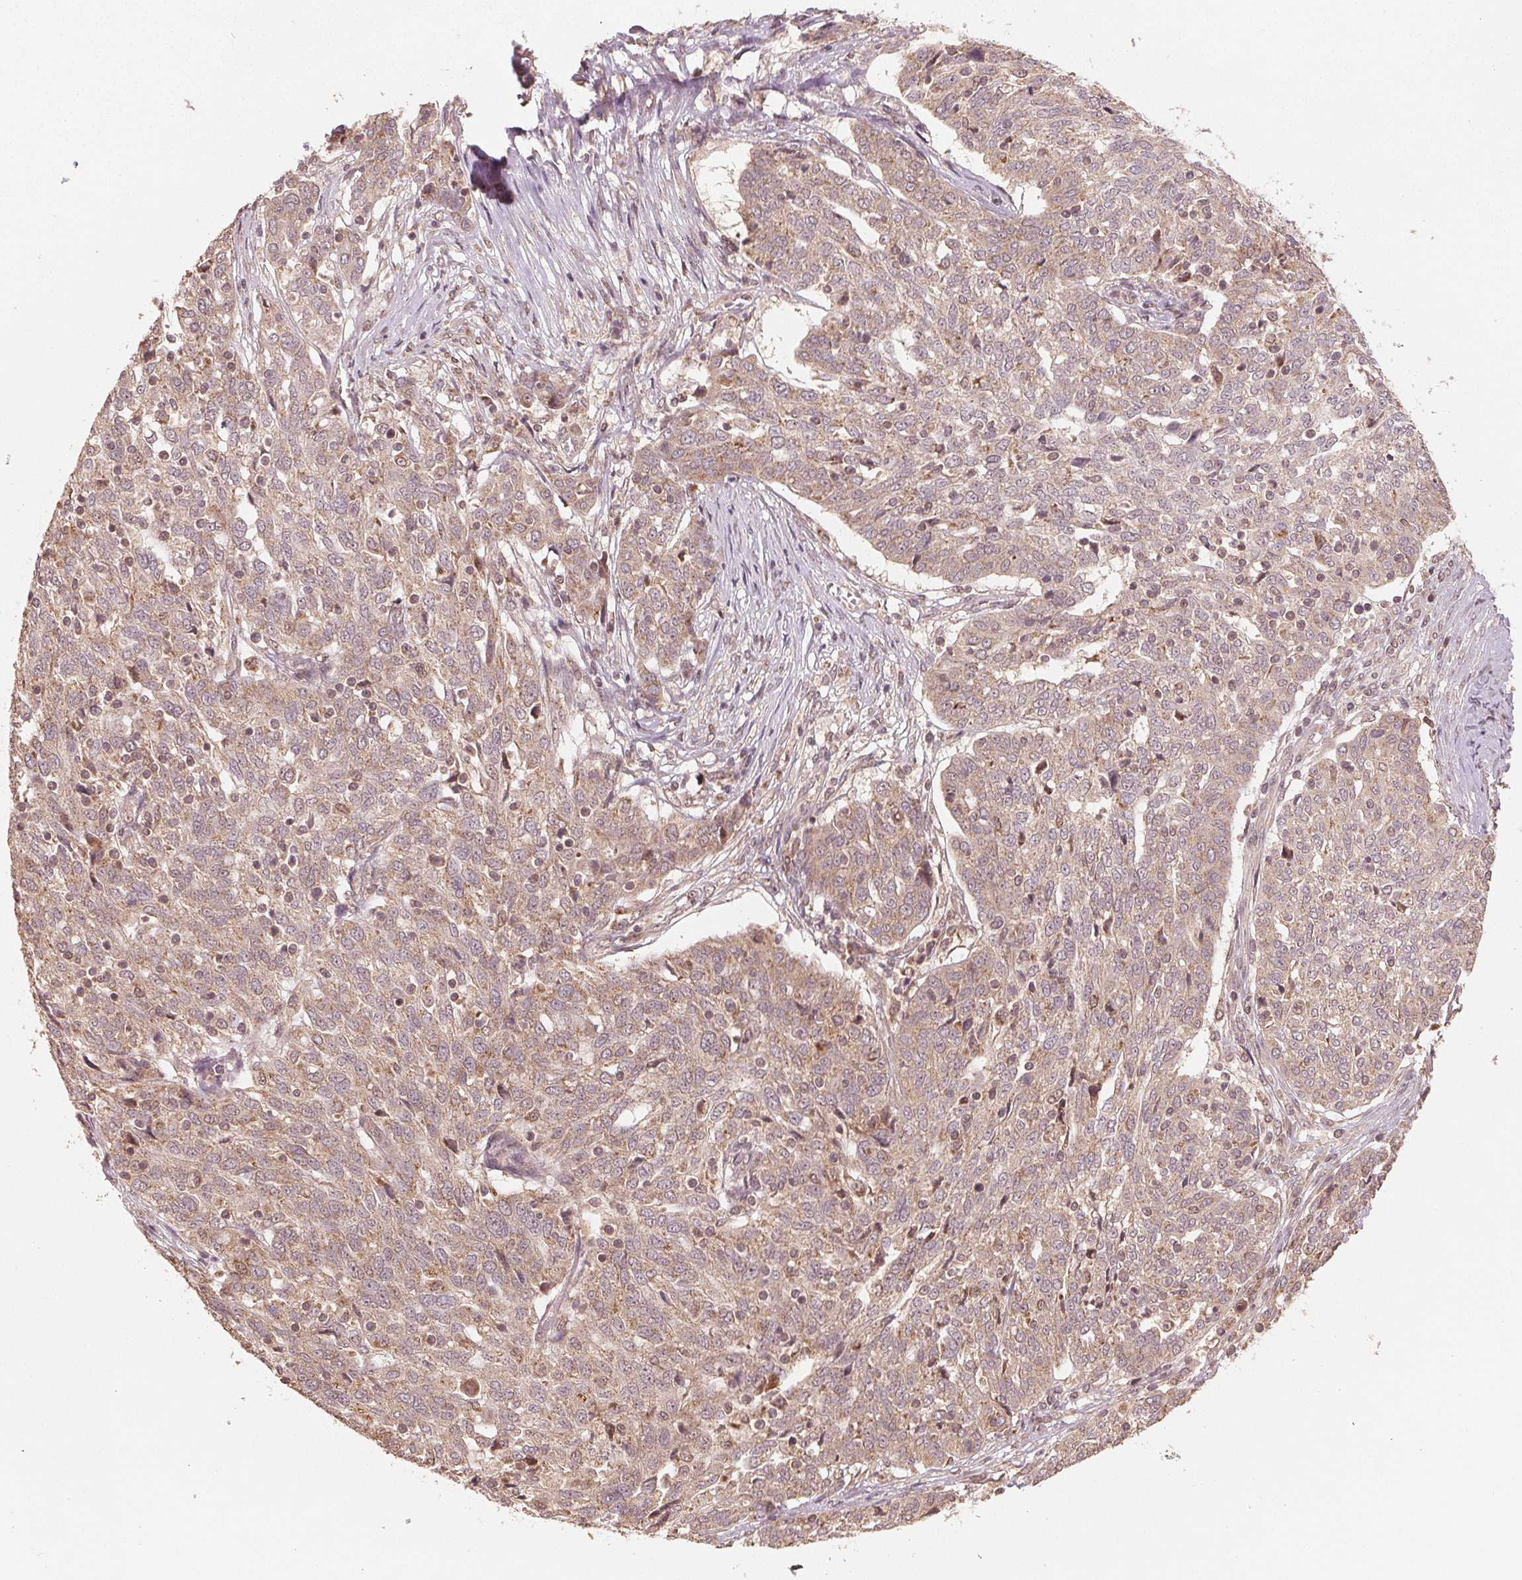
{"staining": {"intensity": "weak", "quantity": ">75%", "location": "cytoplasmic/membranous"}, "tissue": "ovarian cancer", "cell_type": "Tumor cells", "image_type": "cancer", "snomed": [{"axis": "morphology", "description": "Cystadenocarcinoma, serous, NOS"}, {"axis": "topography", "description": "Ovary"}], "caption": "DAB immunohistochemical staining of human serous cystadenocarcinoma (ovarian) exhibits weak cytoplasmic/membranous protein staining in approximately >75% of tumor cells.", "gene": "C2orf73", "patient": {"sex": "female", "age": 67}}